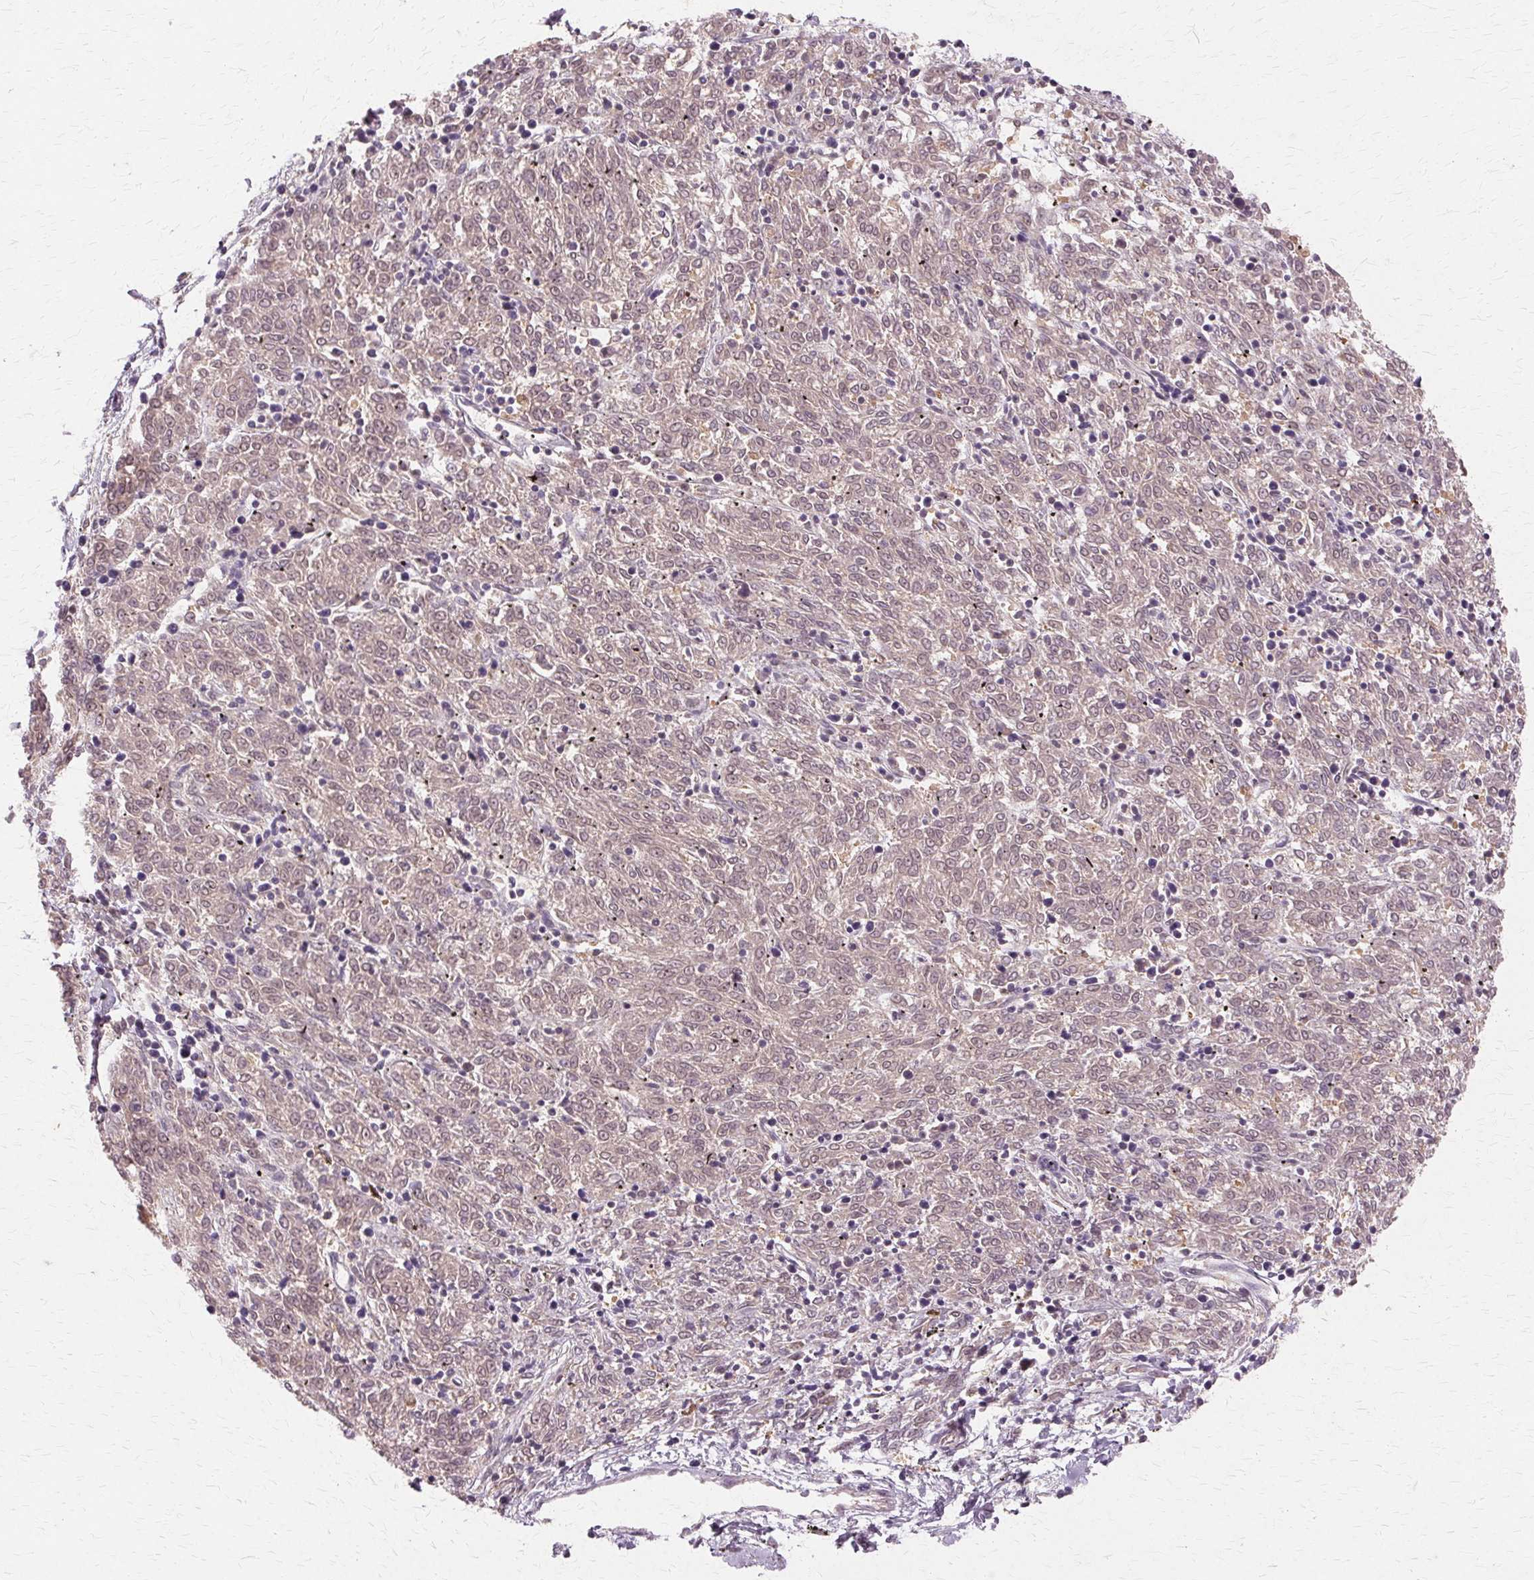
{"staining": {"intensity": "negative", "quantity": "none", "location": "none"}, "tissue": "melanoma", "cell_type": "Tumor cells", "image_type": "cancer", "snomed": [{"axis": "morphology", "description": "Malignant melanoma, NOS"}, {"axis": "topography", "description": "Skin"}], "caption": "IHC micrograph of human malignant melanoma stained for a protein (brown), which displays no expression in tumor cells.", "gene": "PRMT5", "patient": {"sex": "female", "age": 72}}